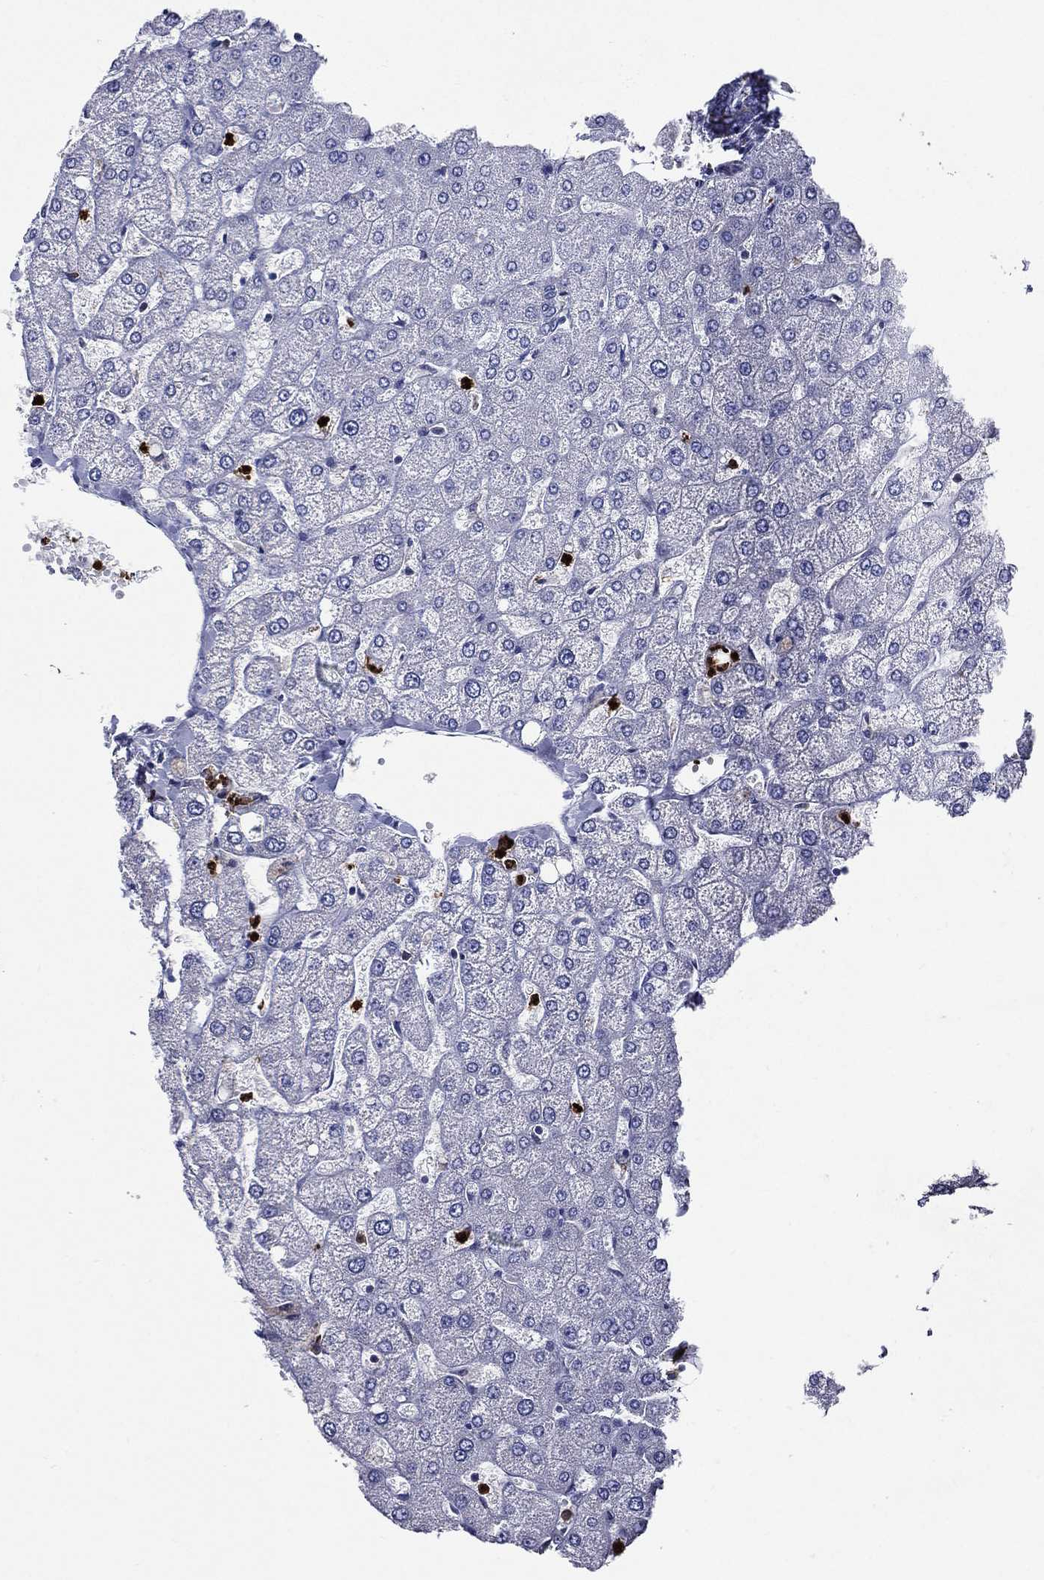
{"staining": {"intensity": "negative", "quantity": "none", "location": "none"}, "tissue": "liver", "cell_type": "Cholangiocytes", "image_type": "normal", "snomed": [{"axis": "morphology", "description": "Normal tissue, NOS"}, {"axis": "topography", "description": "Liver"}], "caption": "Micrograph shows no significant protein expression in cholangiocytes of normal liver.", "gene": "GPR171", "patient": {"sex": "female", "age": 54}}